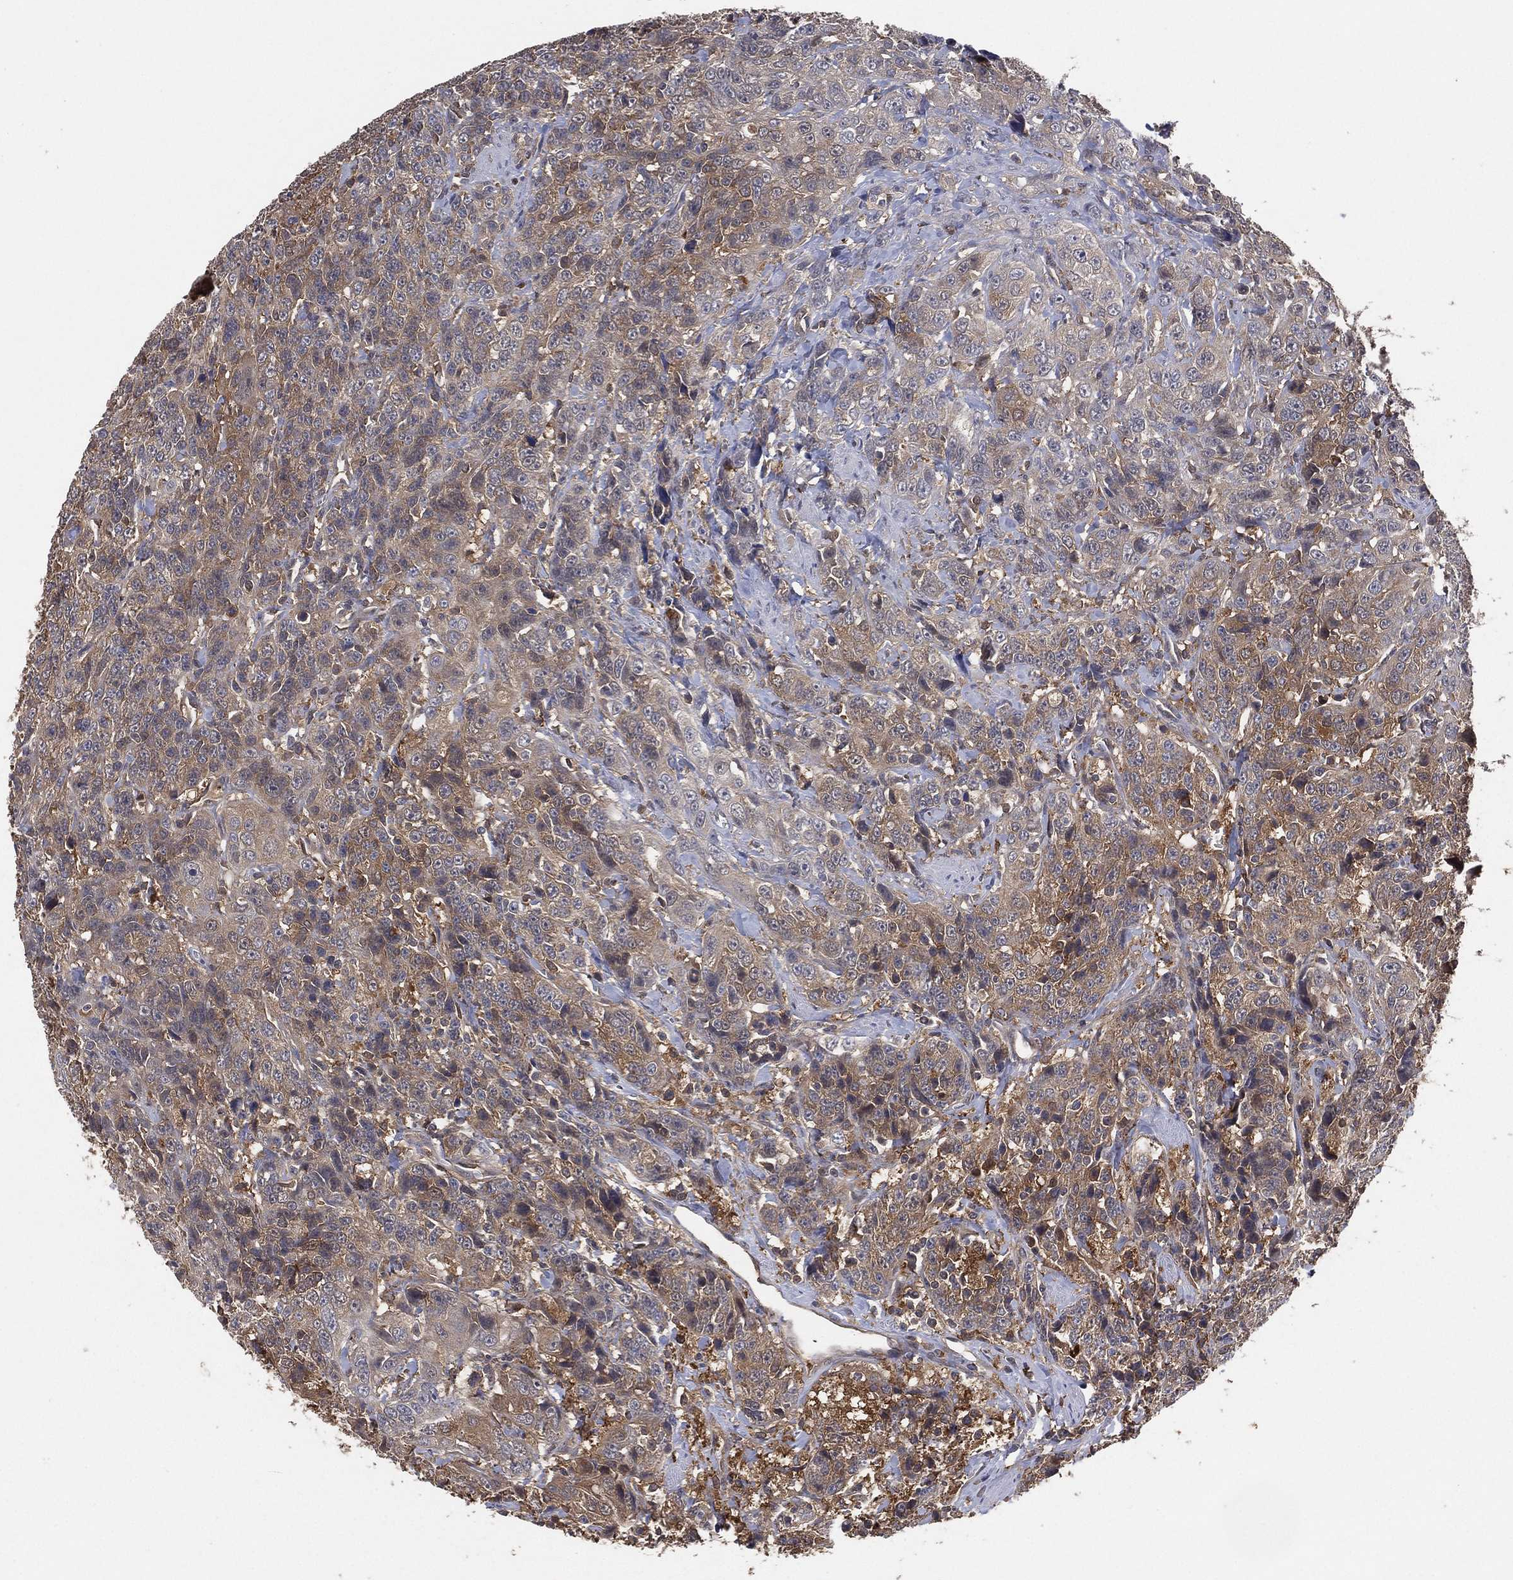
{"staining": {"intensity": "strong", "quantity": "<25%", "location": "cytoplasmic/membranous"}, "tissue": "urothelial cancer", "cell_type": "Tumor cells", "image_type": "cancer", "snomed": [{"axis": "morphology", "description": "Urothelial carcinoma, NOS"}, {"axis": "morphology", "description": "Urothelial carcinoma, High grade"}, {"axis": "topography", "description": "Urinary bladder"}], "caption": "Transitional cell carcinoma stained for a protein displays strong cytoplasmic/membranous positivity in tumor cells.", "gene": "PSMG4", "patient": {"sex": "female", "age": 73}}